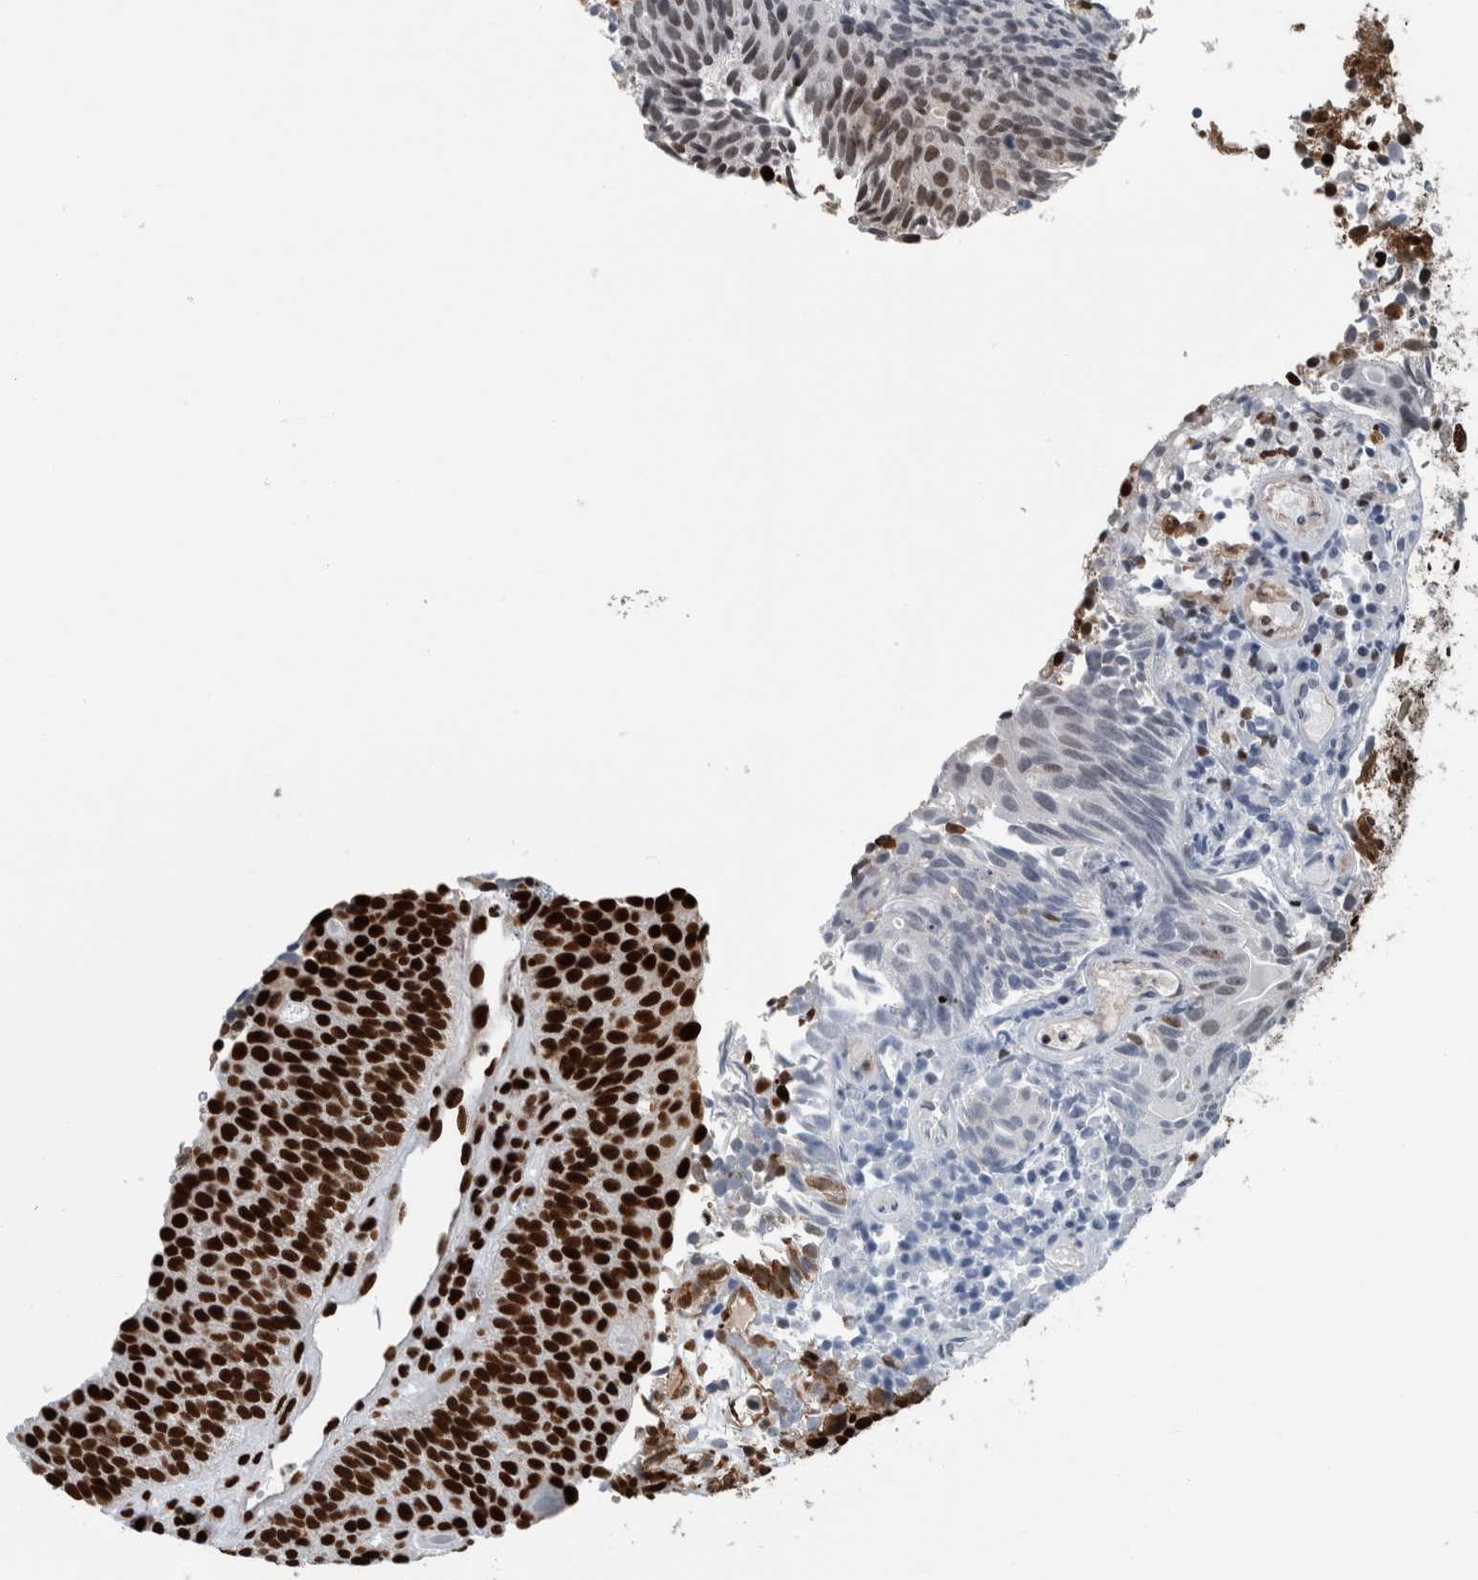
{"staining": {"intensity": "strong", "quantity": ">75%", "location": "nuclear"}, "tissue": "urothelial cancer", "cell_type": "Tumor cells", "image_type": "cancer", "snomed": [{"axis": "morphology", "description": "Urothelial carcinoma, Low grade"}, {"axis": "topography", "description": "Urinary bladder"}], "caption": "A high amount of strong nuclear expression is appreciated in about >75% of tumor cells in urothelial carcinoma (low-grade) tissue. (Stains: DAB in brown, nuclei in blue, Microscopy: brightfield microscopy at high magnification).", "gene": "DNMT3A", "patient": {"sex": "male", "age": 86}}